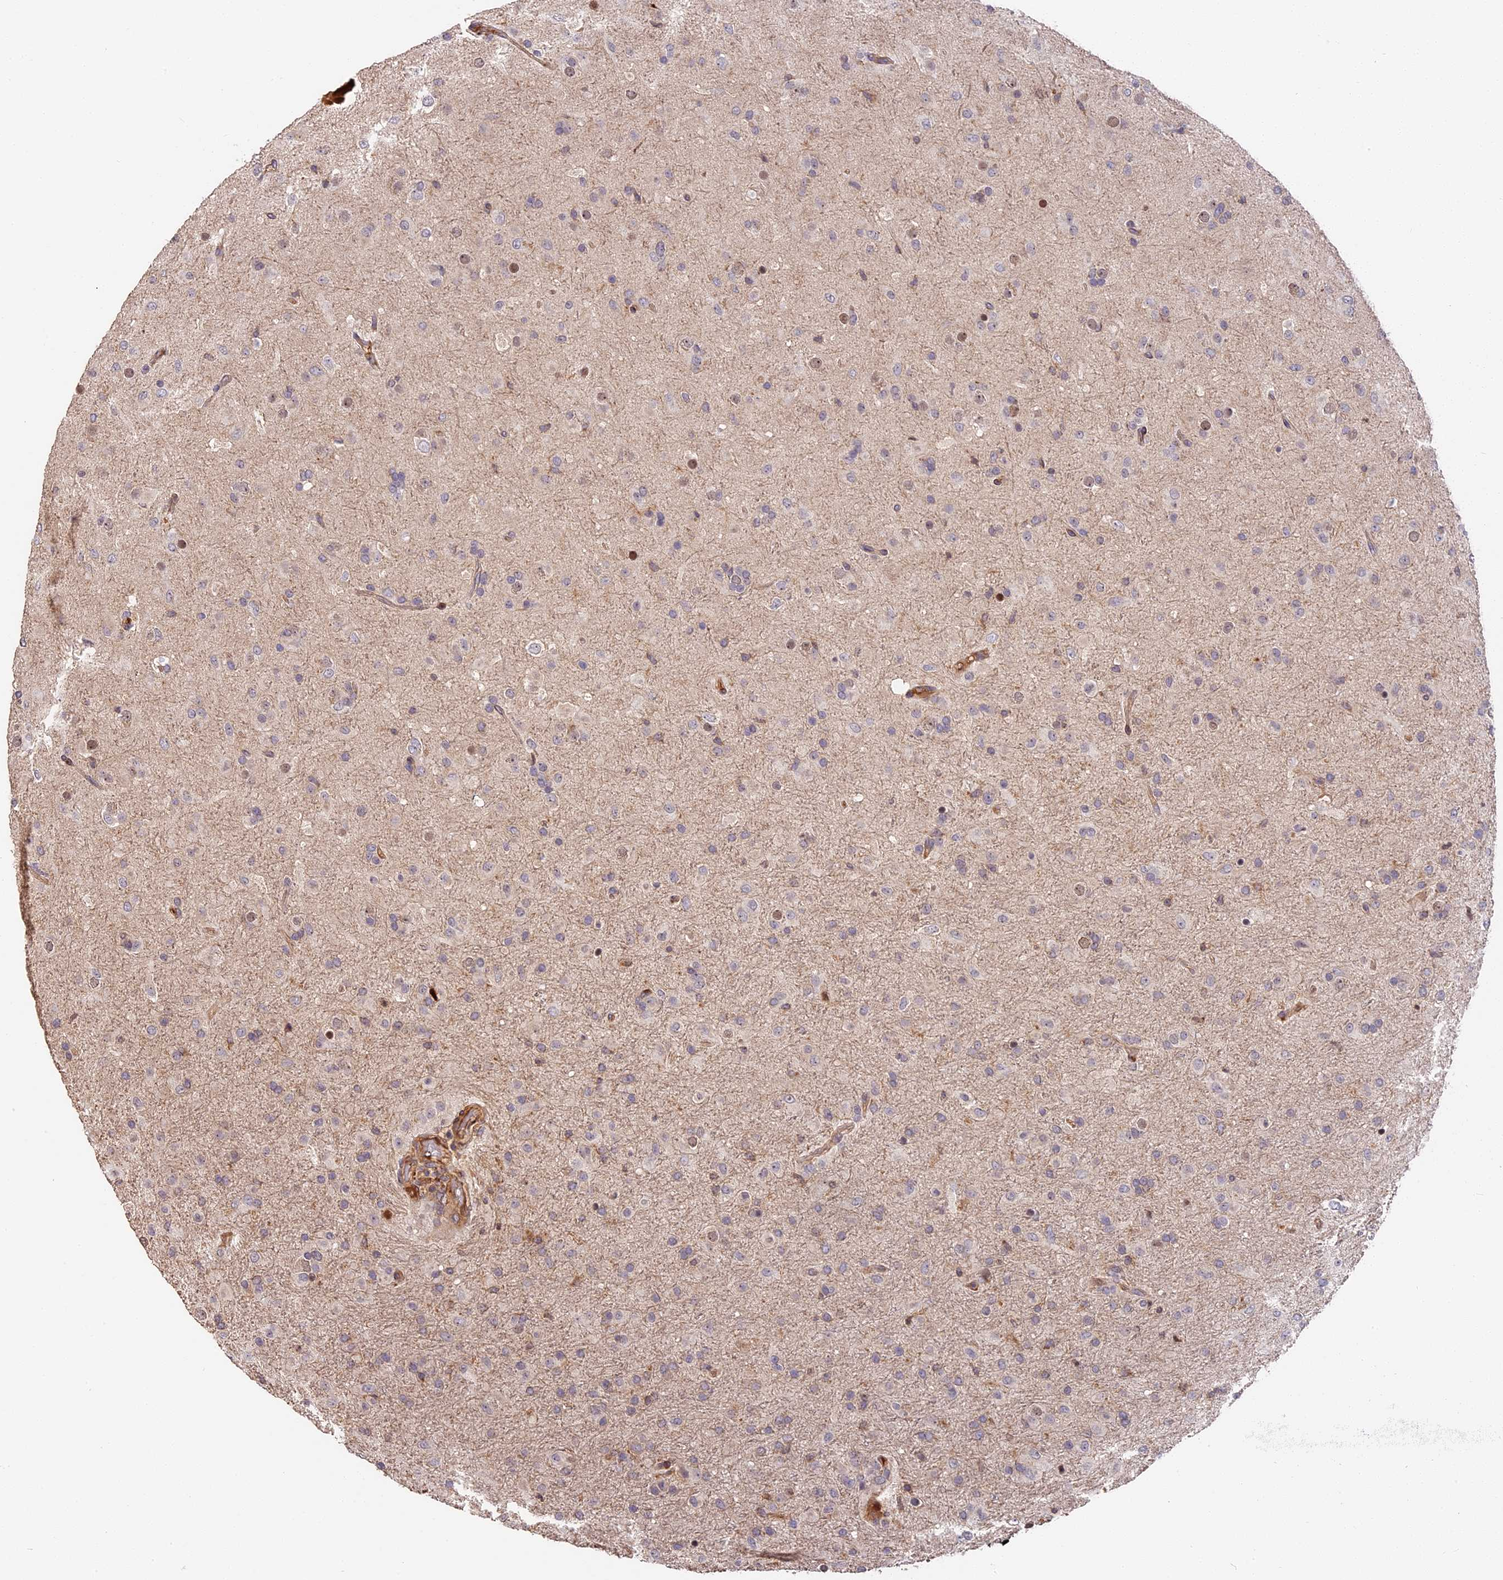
{"staining": {"intensity": "moderate", "quantity": "<25%", "location": "nuclear"}, "tissue": "glioma", "cell_type": "Tumor cells", "image_type": "cancer", "snomed": [{"axis": "morphology", "description": "Glioma, malignant, Low grade"}, {"axis": "topography", "description": "Brain"}], "caption": "Immunohistochemistry (IHC) of low-grade glioma (malignant) displays low levels of moderate nuclear expression in approximately <25% of tumor cells.", "gene": "ARHGAP17", "patient": {"sex": "male", "age": 65}}